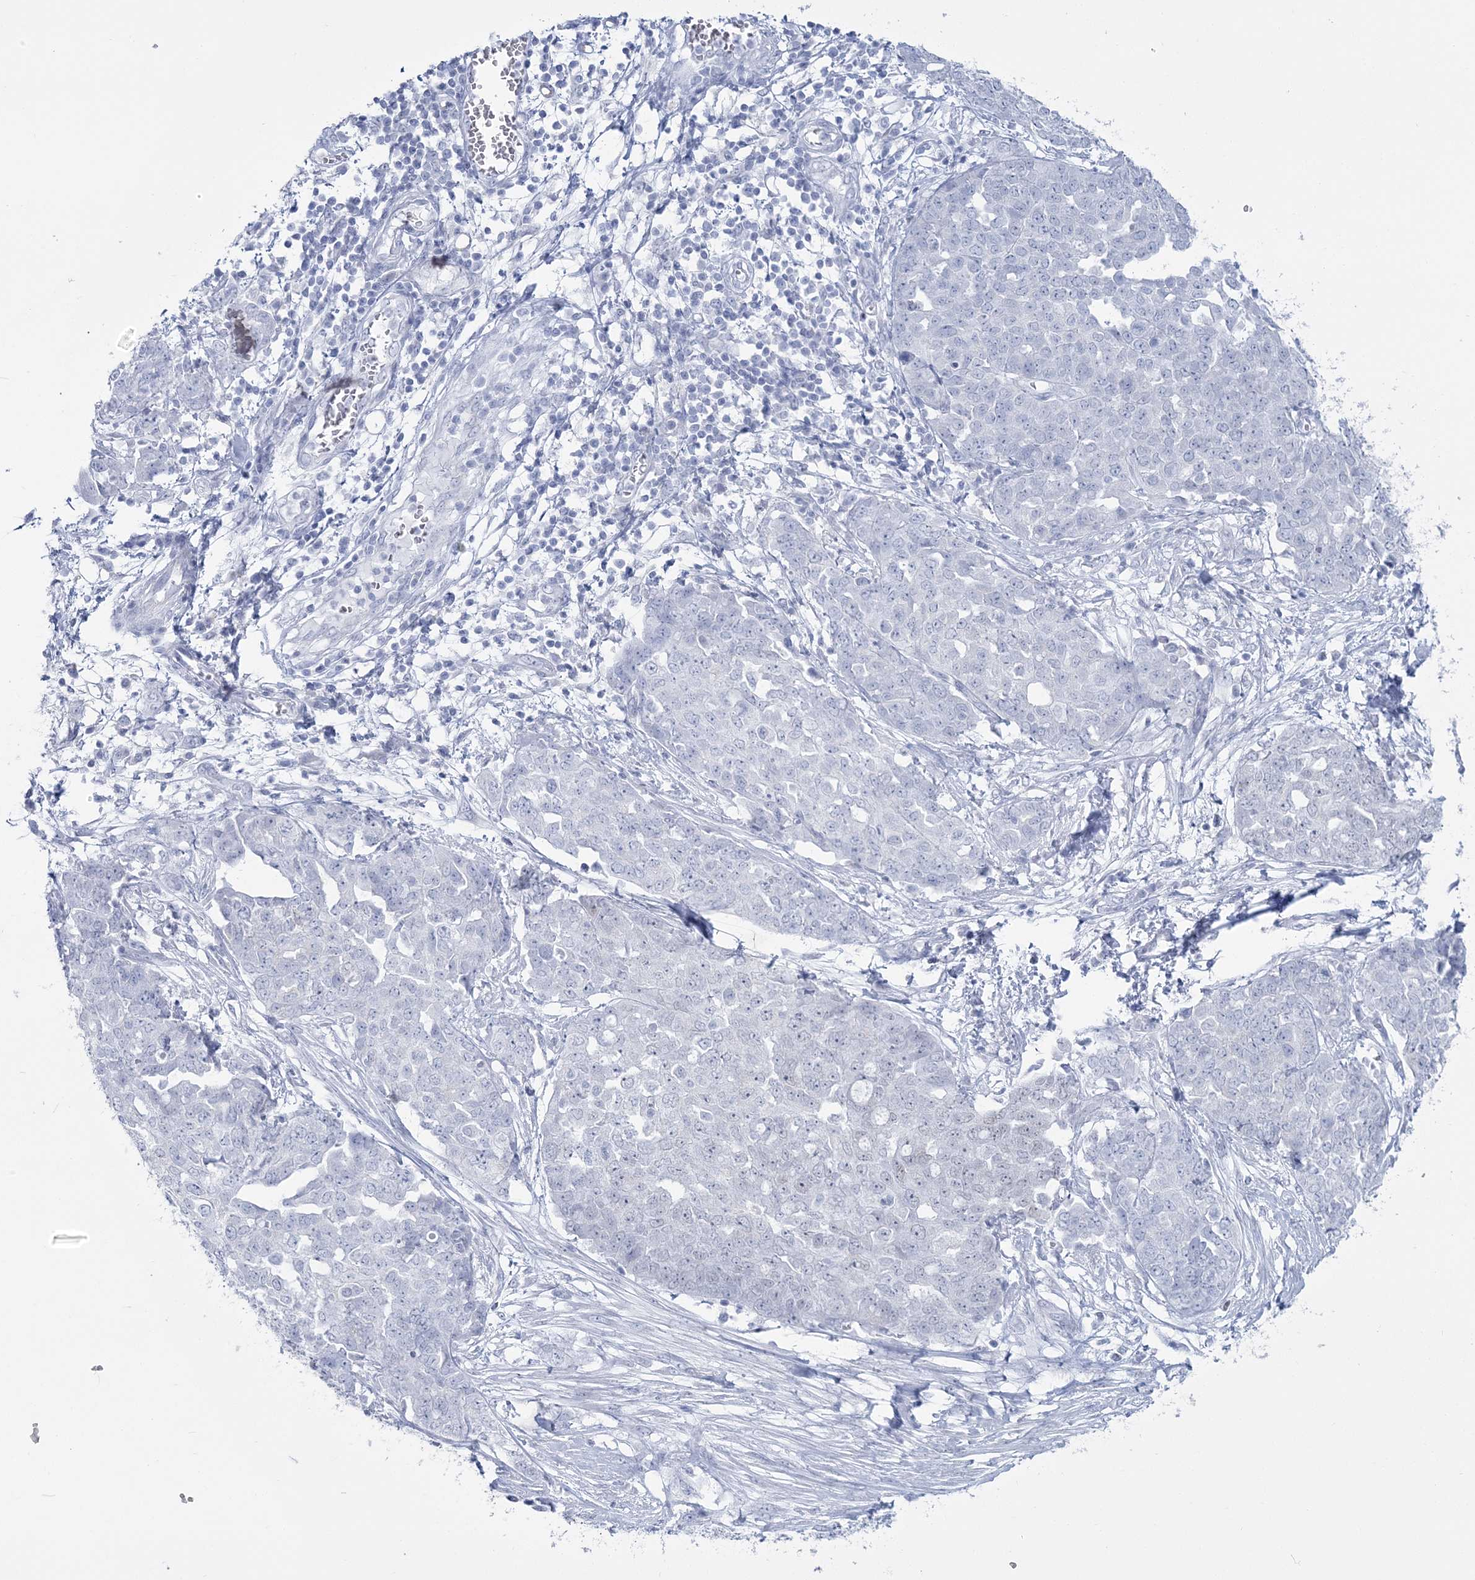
{"staining": {"intensity": "negative", "quantity": "none", "location": "none"}, "tissue": "ovarian cancer", "cell_type": "Tumor cells", "image_type": "cancer", "snomed": [{"axis": "morphology", "description": "Cystadenocarcinoma, serous, NOS"}, {"axis": "topography", "description": "Soft tissue"}, {"axis": "topography", "description": "Ovary"}], "caption": "Immunohistochemical staining of human ovarian serous cystadenocarcinoma shows no significant positivity in tumor cells.", "gene": "ZNF843", "patient": {"sex": "female", "age": 57}}